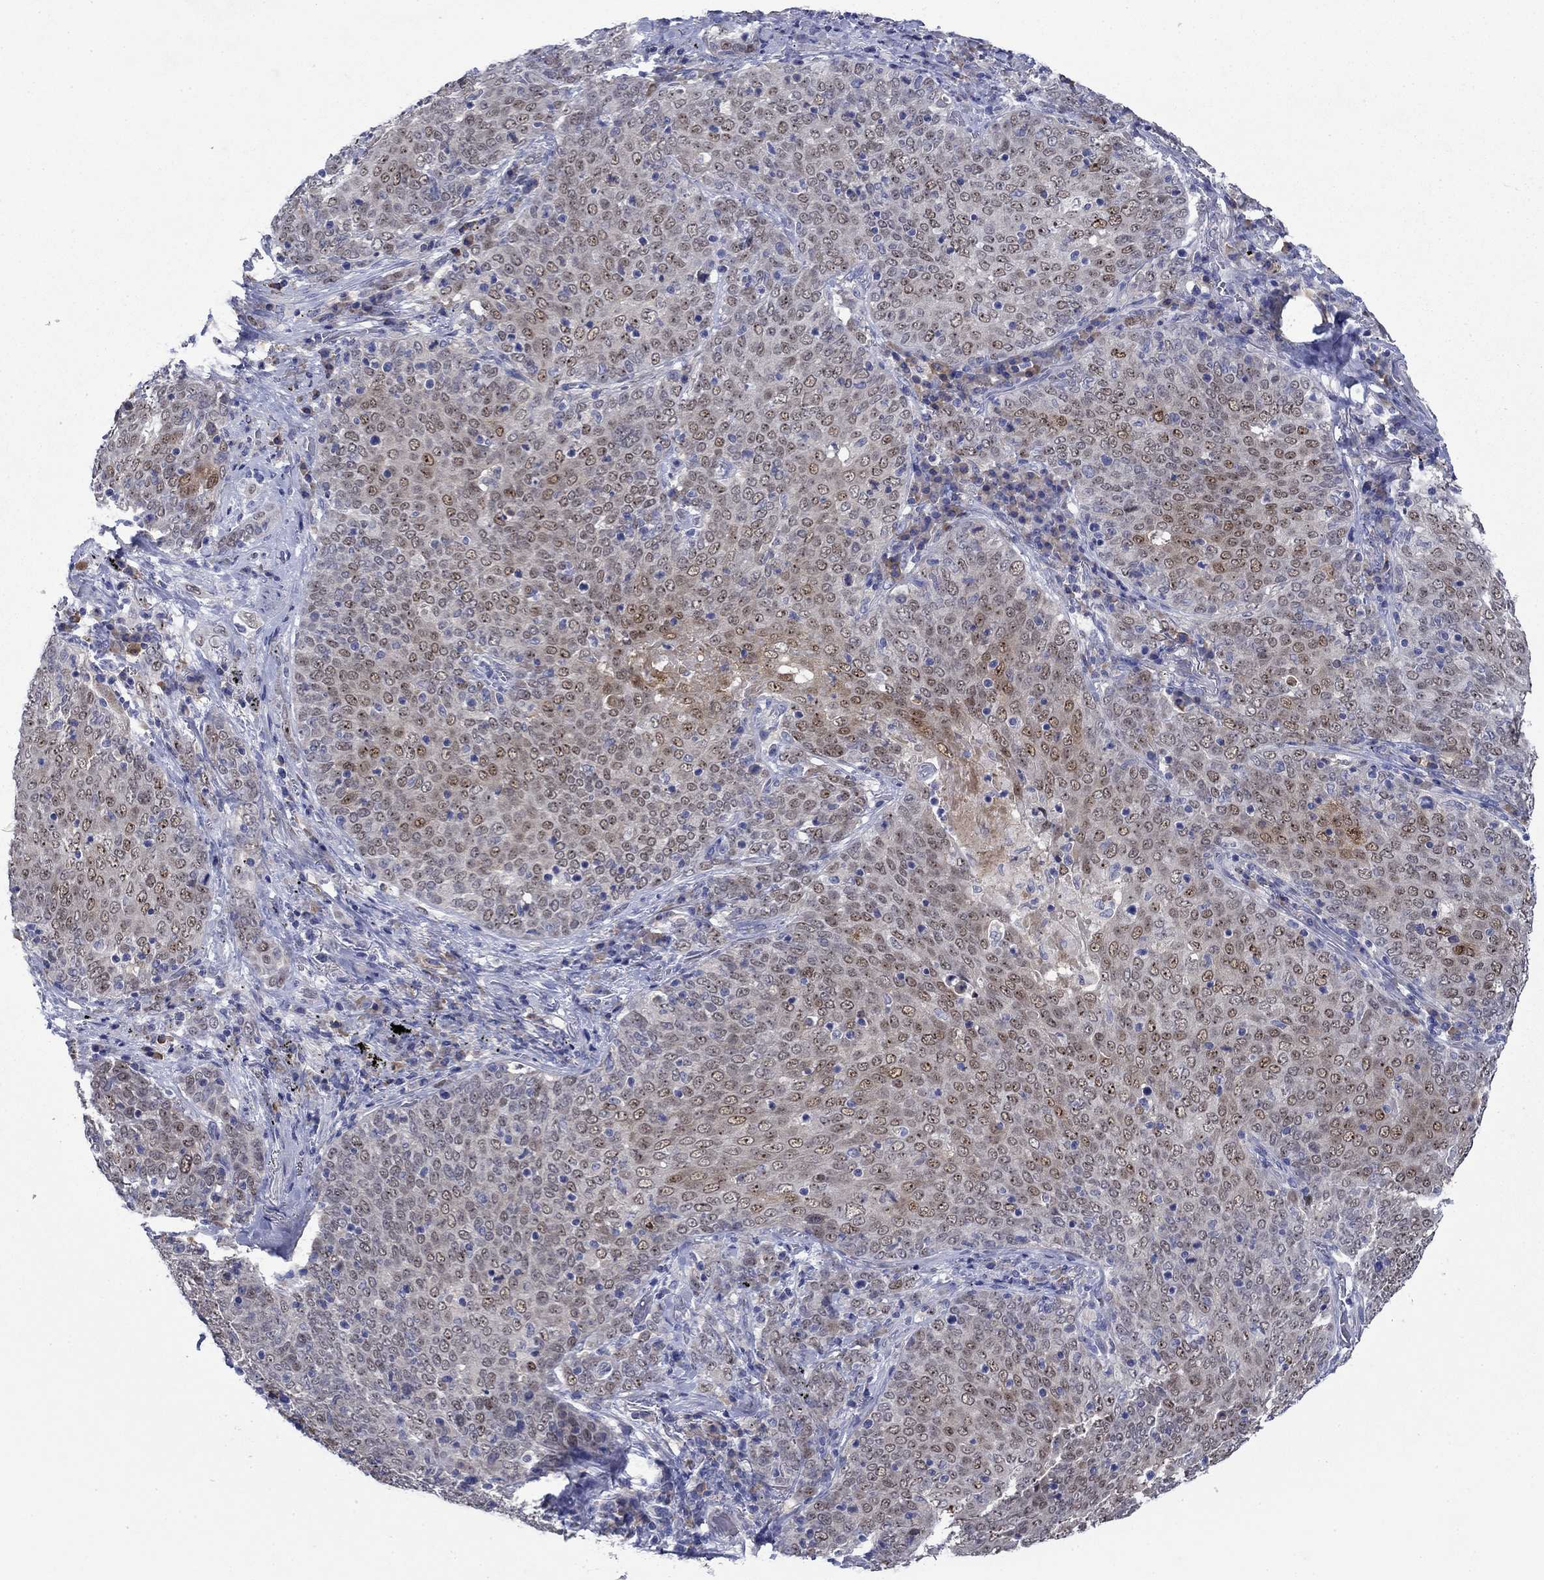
{"staining": {"intensity": "weak", "quantity": "25%-75%", "location": "cytoplasmic/membranous"}, "tissue": "lung cancer", "cell_type": "Tumor cells", "image_type": "cancer", "snomed": [{"axis": "morphology", "description": "Squamous cell carcinoma, NOS"}, {"axis": "topography", "description": "Lung"}], "caption": "The image shows staining of lung cancer, revealing weak cytoplasmic/membranous protein expression (brown color) within tumor cells.", "gene": "SULT2B1", "patient": {"sex": "male", "age": 82}}